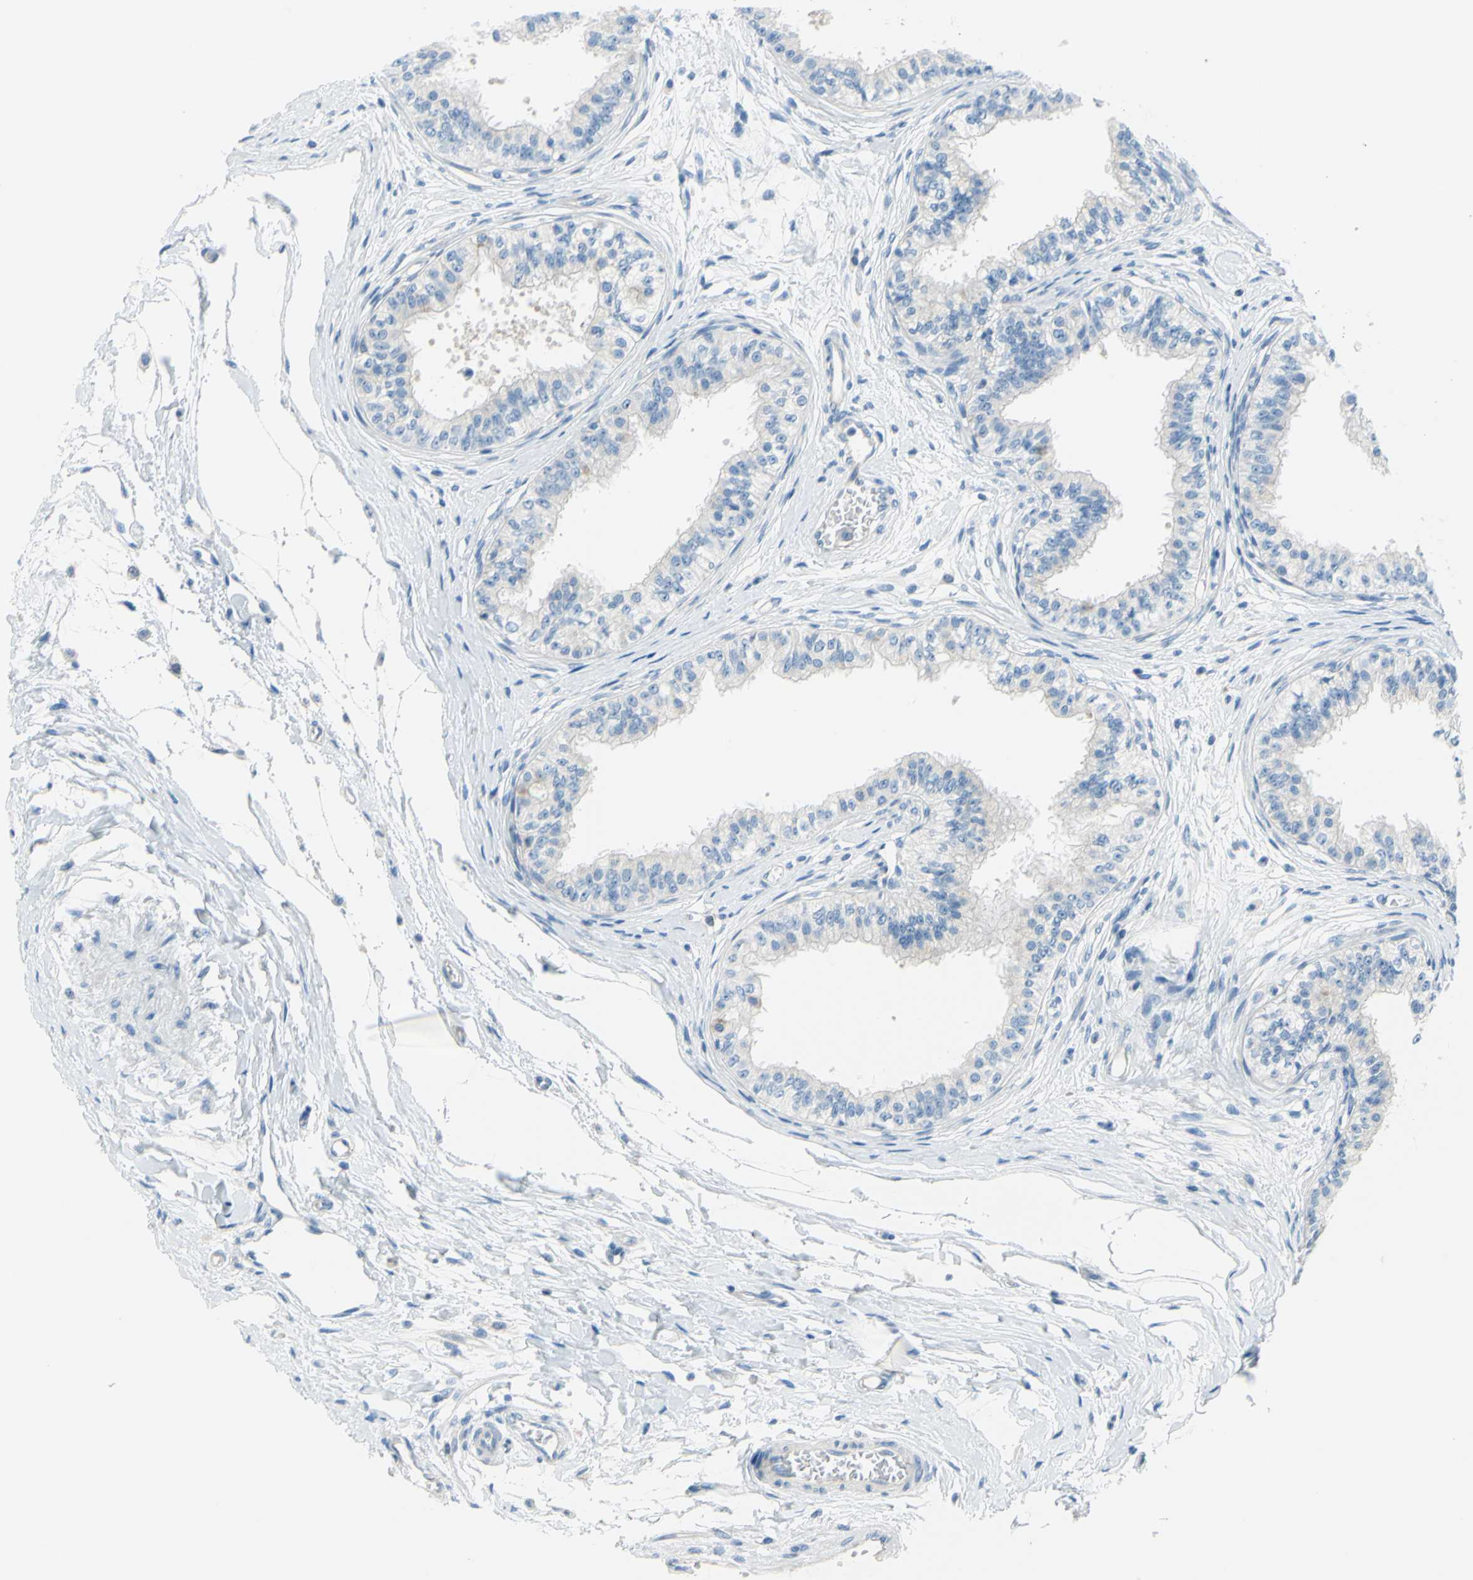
{"staining": {"intensity": "weak", "quantity": "25%-75%", "location": "cytoplasmic/membranous"}, "tissue": "epididymis", "cell_type": "Glandular cells", "image_type": "normal", "snomed": [{"axis": "morphology", "description": "Normal tissue, NOS"}, {"axis": "morphology", "description": "Adenocarcinoma, metastatic, NOS"}, {"axis": "topography", "description": "Testis"}, {"axis": "topography", "description": "Epididymis"}], "caption": "Protein expression analysis of normal epididymis displays weak cytoplasmic/membranous expression in approximately 25%-75% of glandular cells.", "gene": "FRMD4B", "patient": {"sex": "male", "age": 26}}